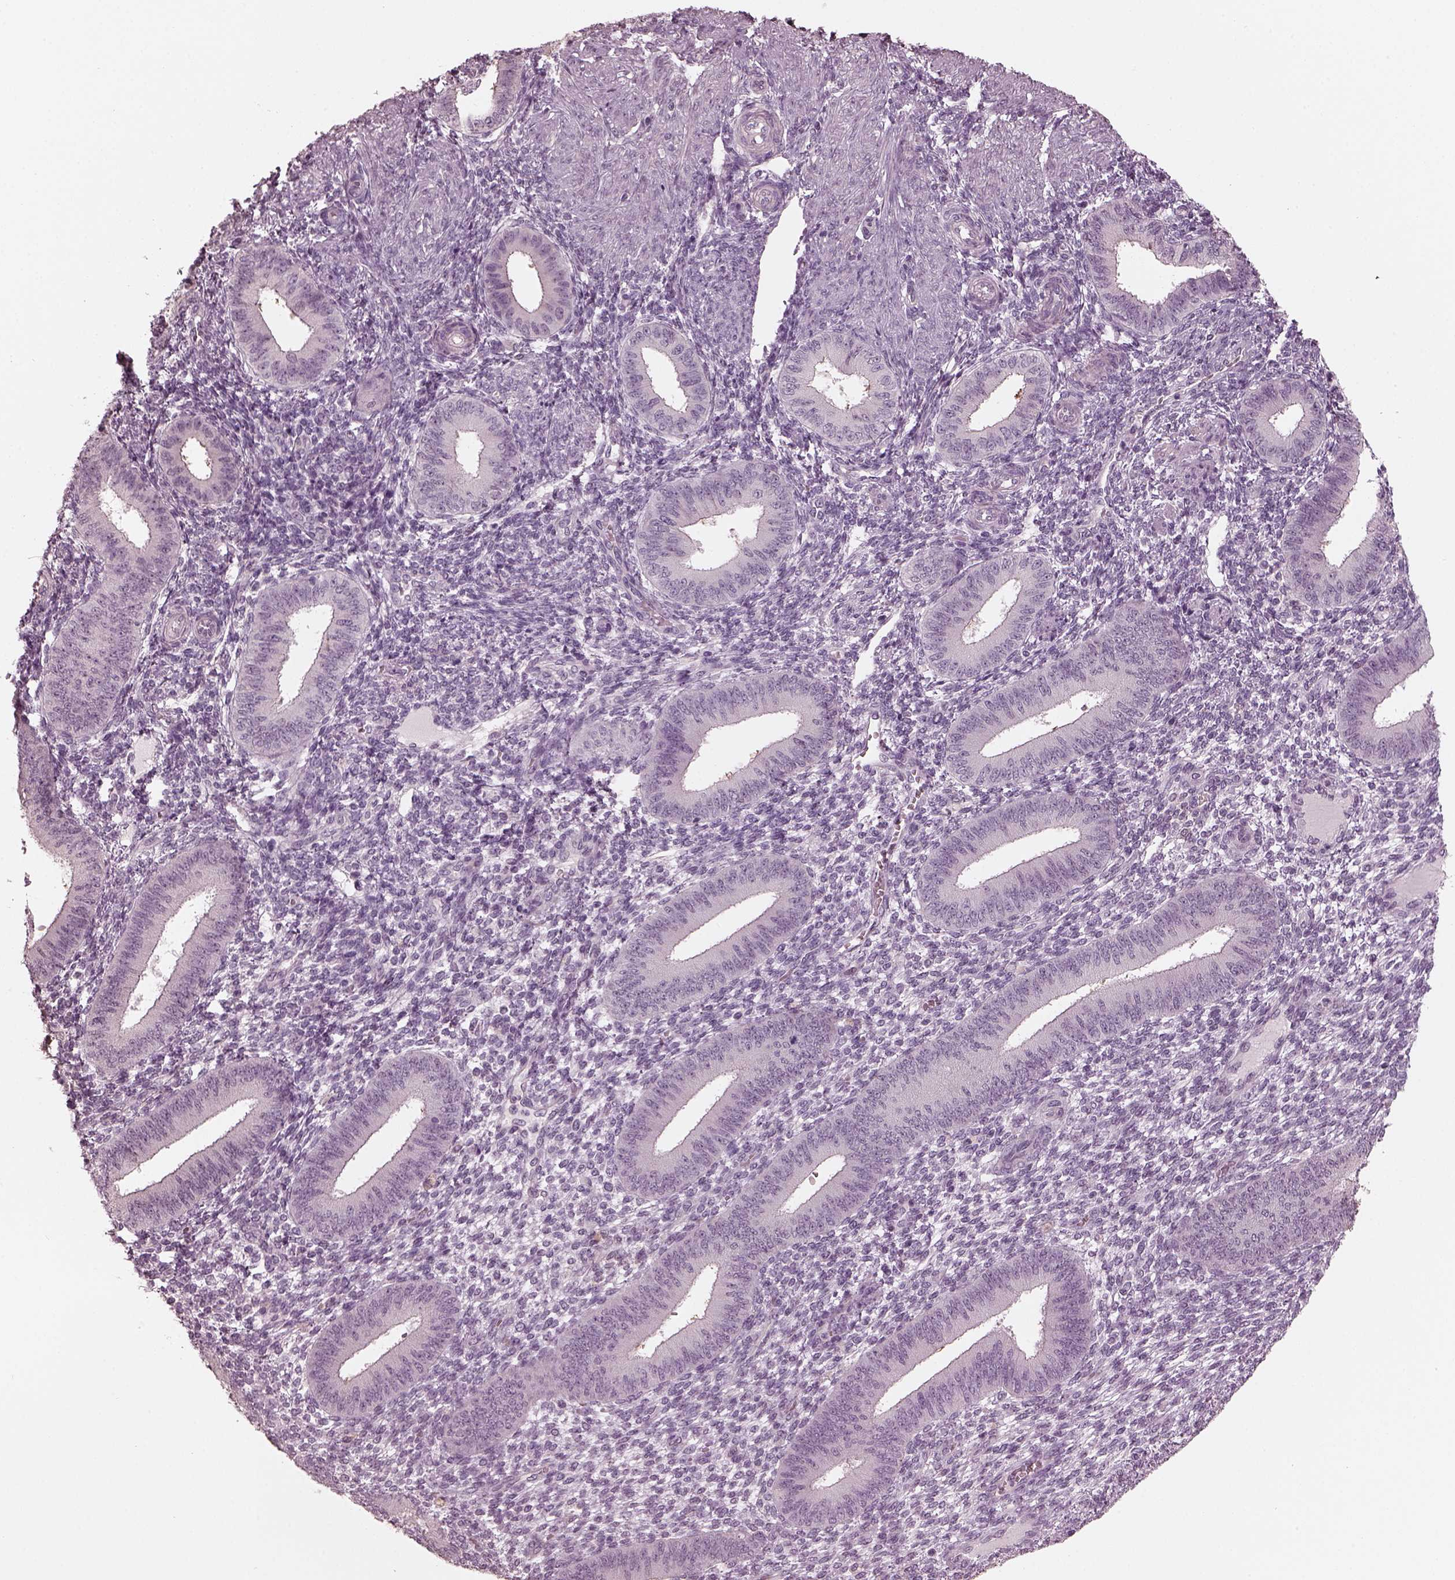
{"staining": {"intensity": "negative", "quantity": "none", "location": "none"}, "tissue": "endometrium", "cell_type": "Cells in endometrial stroma", "image_type": "normal", "snomed": [{"axis": "morphology", "description": "Normal tissue, NOS"}, {"axis": "topography", "description": "Endometrium"}], "caption": "The micrograph exhibits no staining of cells in endometrial stroma in normal endometrium. (DAB (3,3'-diaminobenzidine) IHC with hematoxylin counter stain).", "gene": "OPTC", "patient": {"sex": "female", "age": 39}}